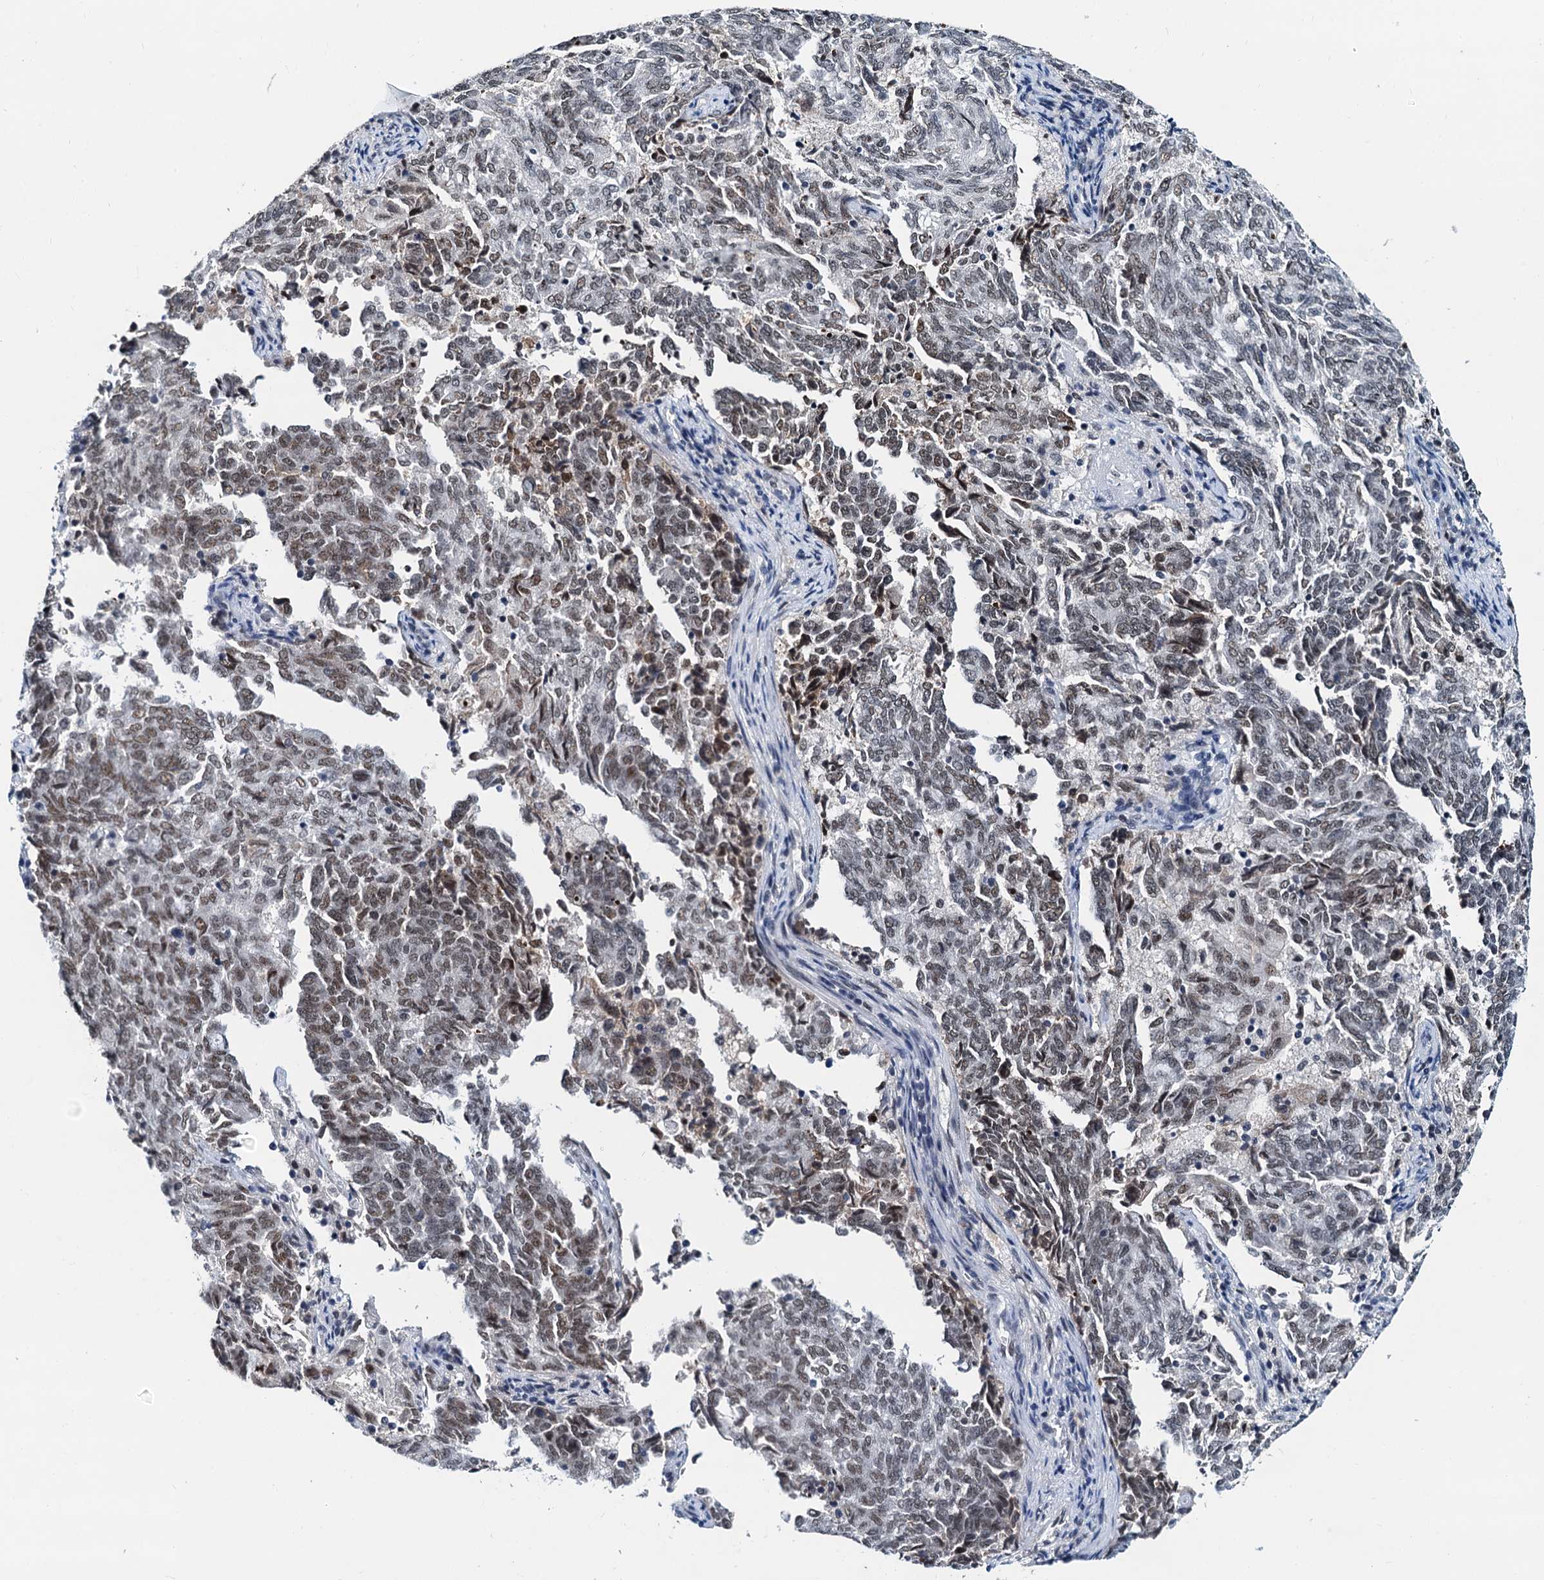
{"staining": {"intensity": "weak", "quantity": ">75%", "location": "nuclear"}, "tissue": "endometrial cancer", "cell_type": "Tumor cells", "image_type": "cancer", "snomed": [{"axis": "morphology", "description": "Adenocarcinoma, NOS"}, {"axis": "topography", "description": "Endometrium"}], "caption": "Endometrial cancer stained for a protein demonstrates weak nuclear positivity in tumor cells.", "gene": "SNRPD1", "patient": {"sex": "female", "age": 80}}